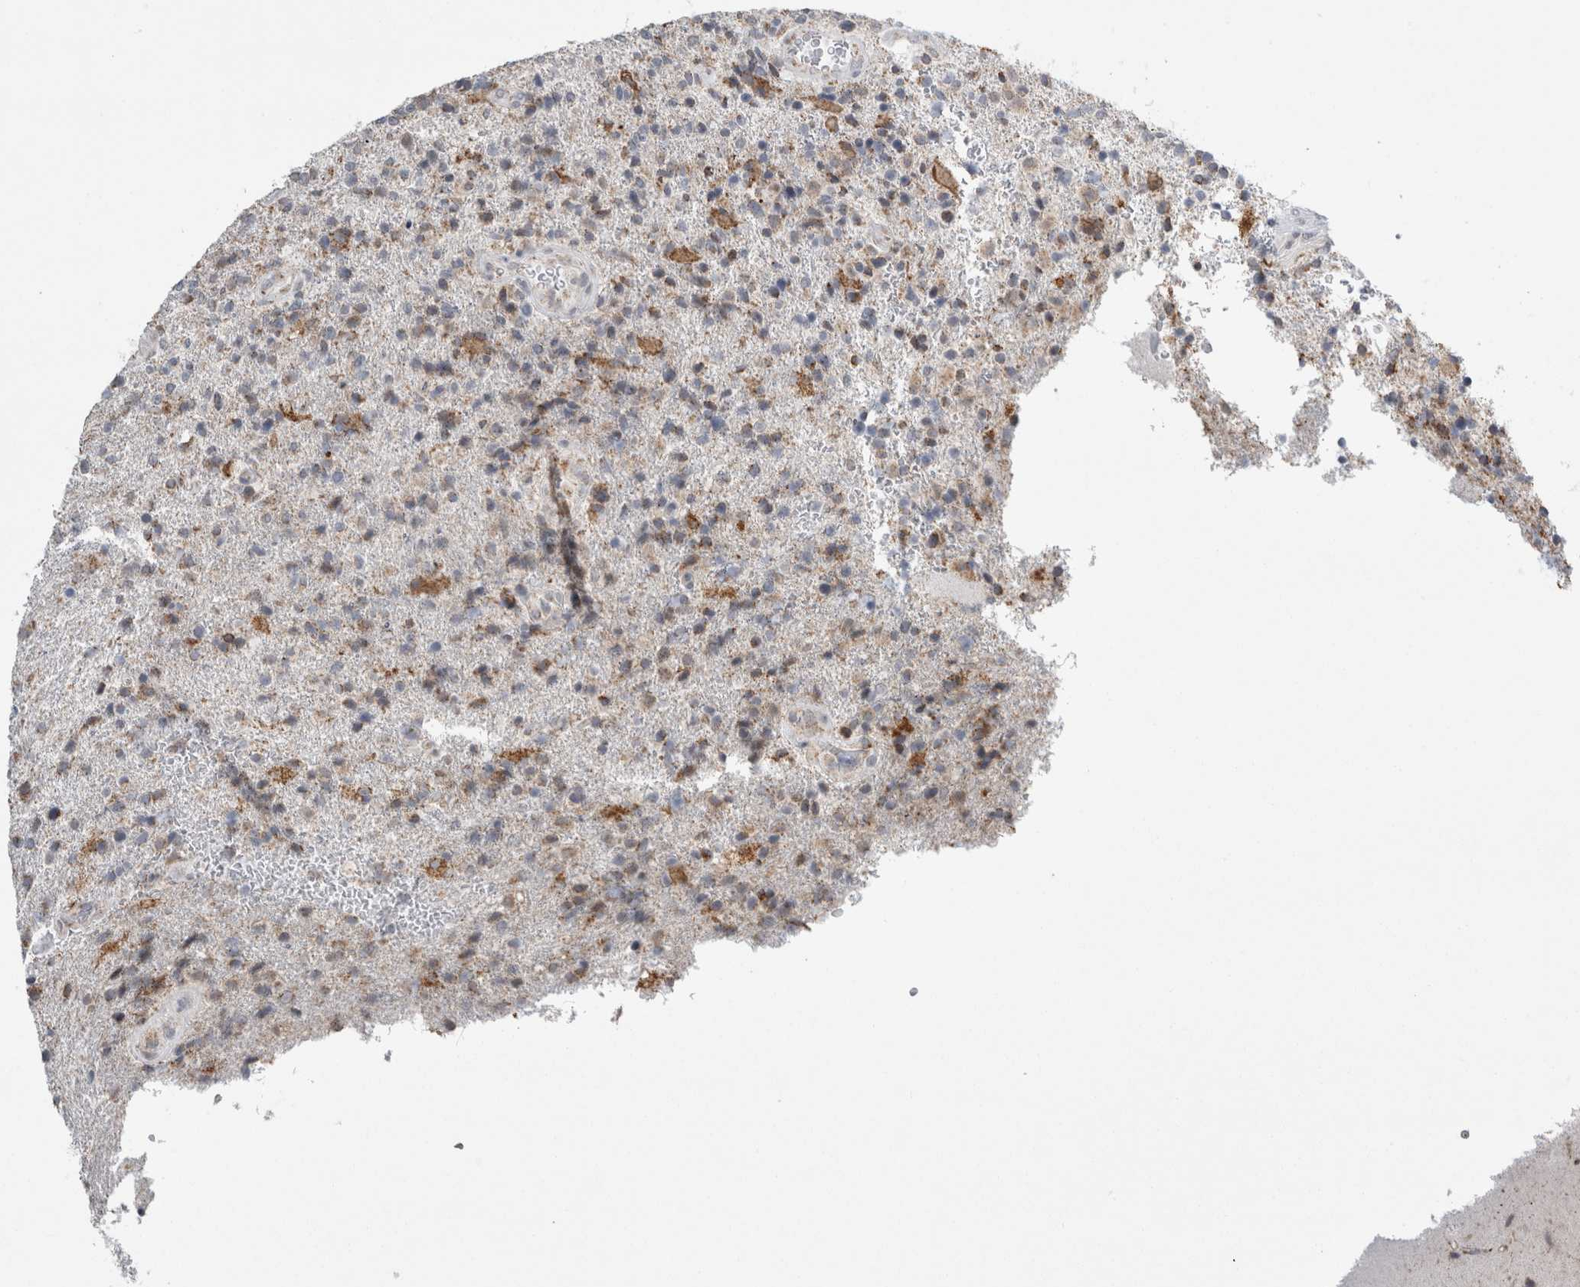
{"staining": {"intensity": "moderate", "quantity": "25%-75%", "location": "cytoplasmic/membranous"}, "tissue": "glioma", "cell_type": "Tumor cells", "image_type": "cancer", "snomed": [{"axis": "morphology", "description": "Glioma, malignant, High grade"}, {"axis": "topography", "description": "Brain"}], "caption": "There is medium levels of moderate cytoplasmic/membranous positivity in tumor cells of glioma, as demonstrated by immunohistochemical staining (brown color).", "gene": "PLIN1", "patient": {"sex": "male", "age": 72}}